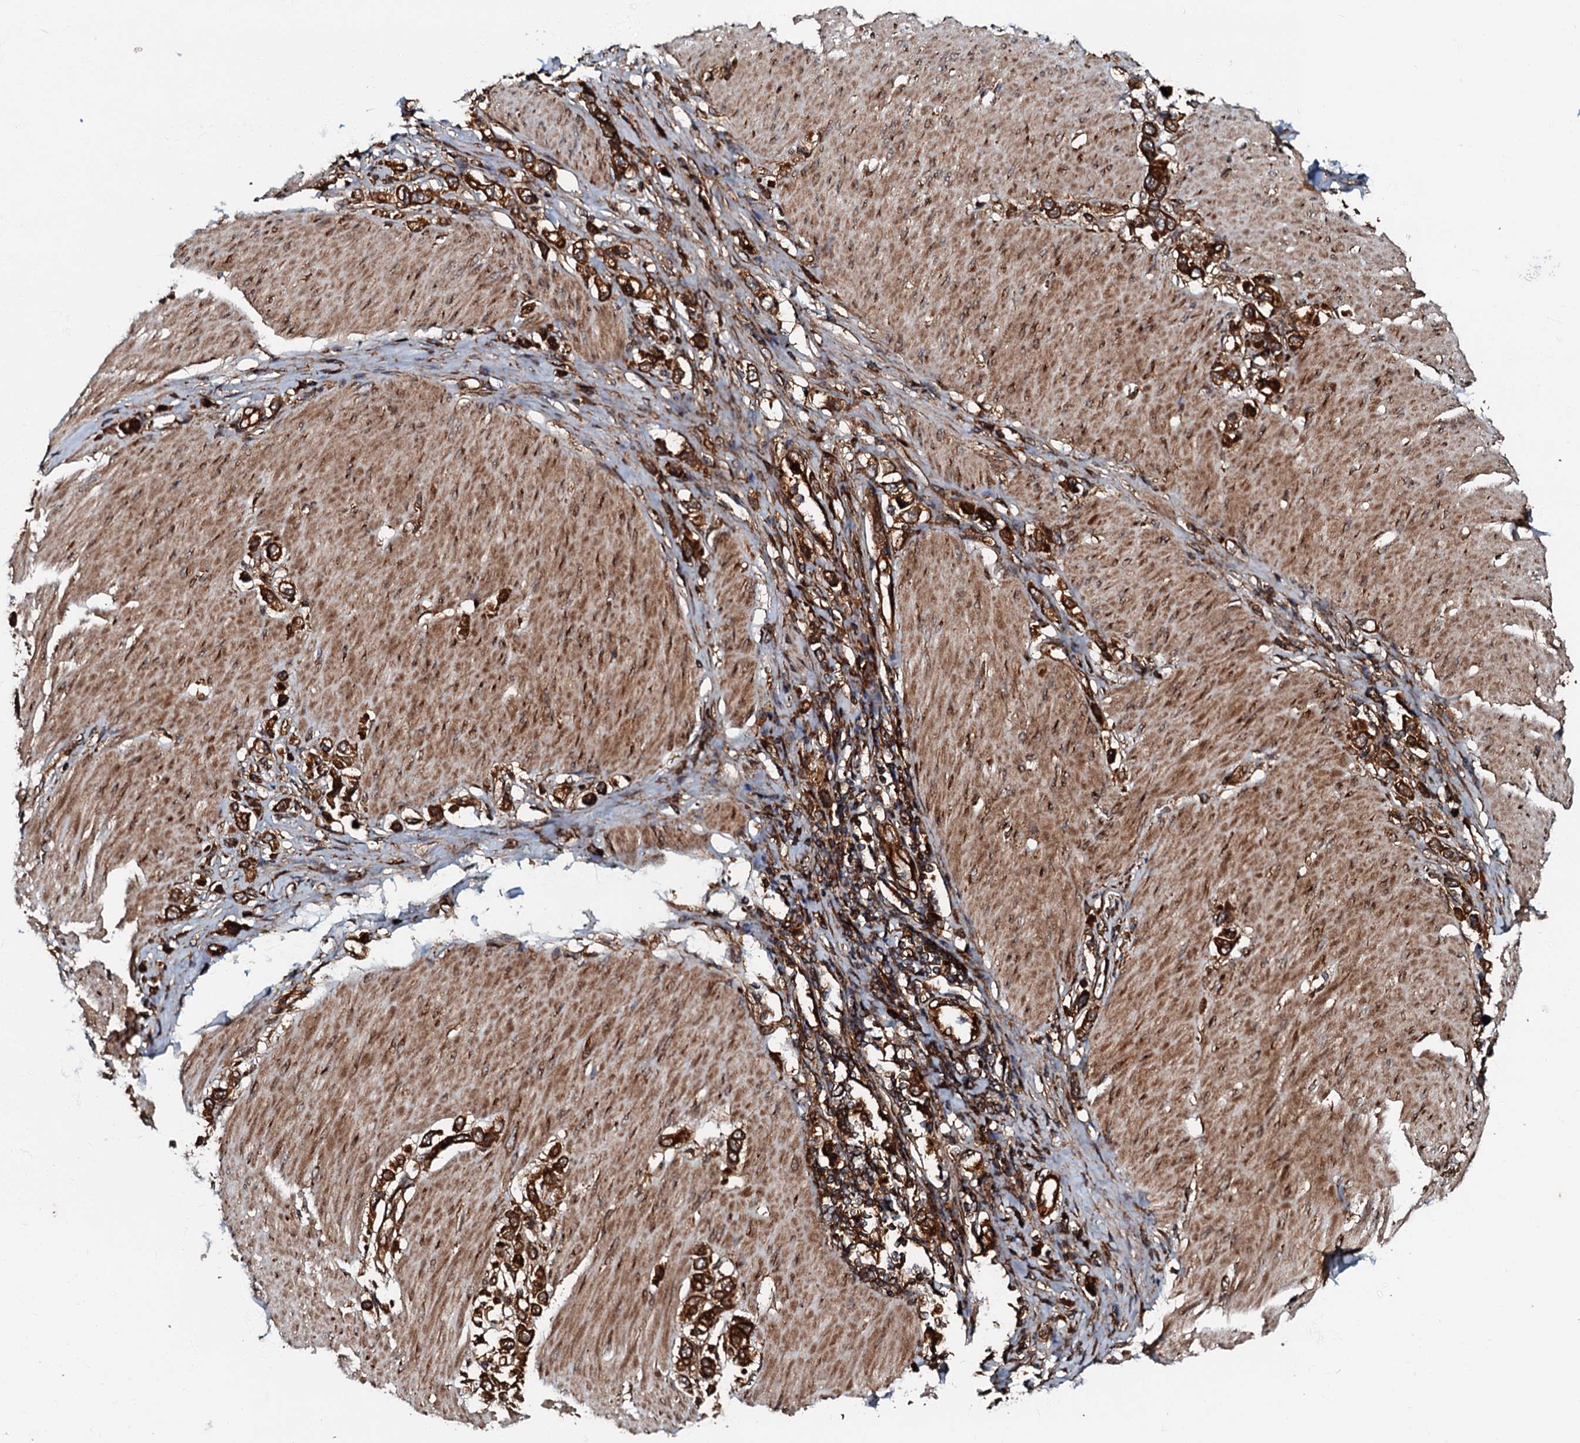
{"staining": {"intensity": "strong", "quantity": ">75%", "location": "cytoplasmic/membranous"}, "tissue": "stomach cancer", "cell_type": "Tumor cells", "image_type": "cancer", "snomed": [{"axis": "morphology", "description": "Normal tissue, NOS"}, {"axis": "morphology", "description": "Adenocarcinoma, NOS"}, {"axis": "topography", "description": "Stomach, upper"}, {"axis": "topography", "description": "Stomach"}], "caption": "A brown stain shows strong cytoplasmic/membranous staining of a protein in stomach cancer (adenocarcinoma) tumor cells.", "gene": "BLOC1S6", "patient": {"sex": "female", "age": 65}}